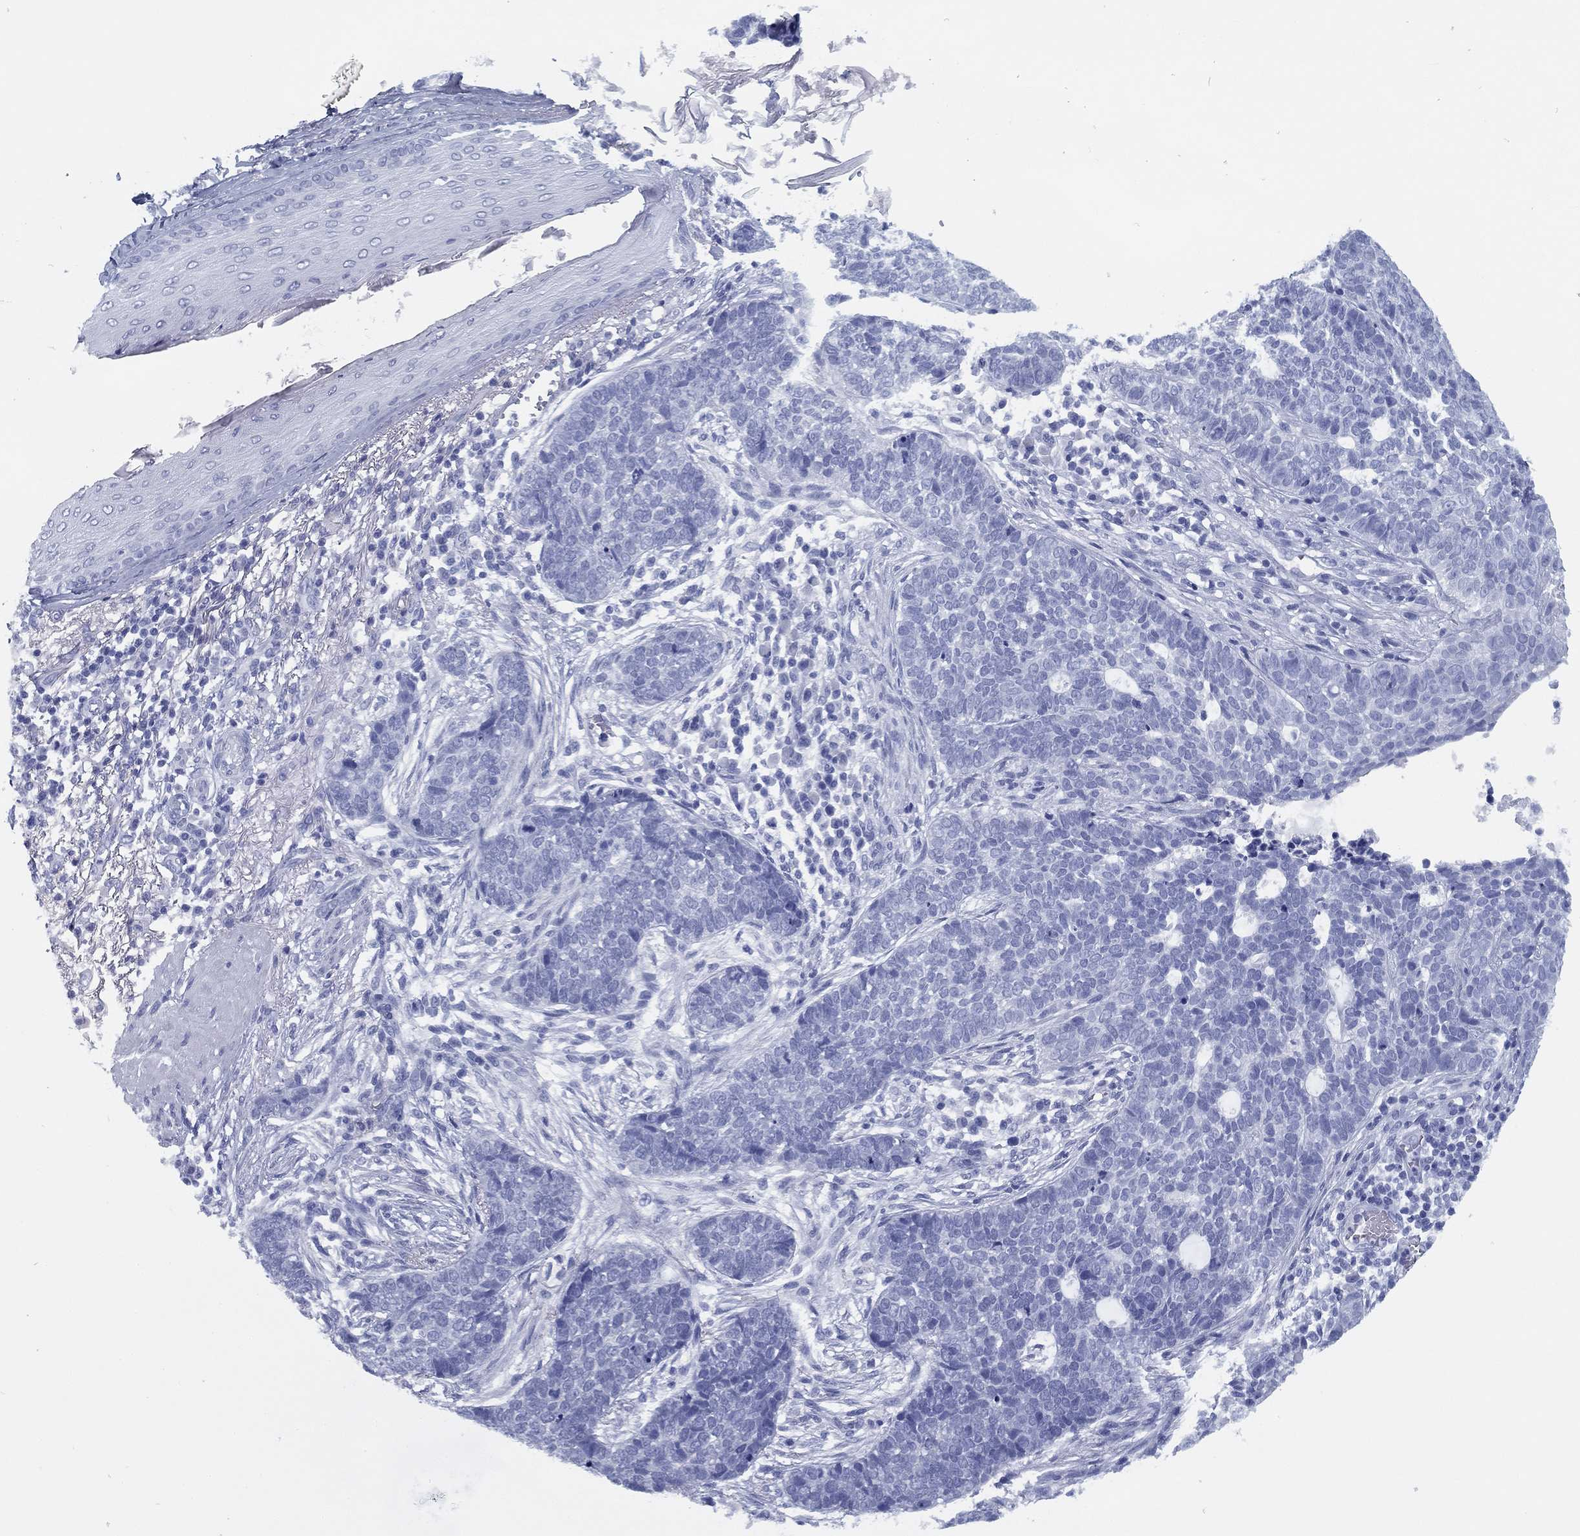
{"staining": {"intensity": "negative", "quantity": "none", "location": "none"}, "tissue": "skin cancer", "cell_type": "Tumor cells", "image_type": "cancer", "snomed": [{"axis": "morphology", "description": "Squamous cell carcinoma, NOS"}, {"axis": "topography", "description": "Skin"}], "caption": "Squamous cell carcinoma (skin) stained for a protein using IHC displays no positivity tumor cells.", "gene": "TMEM252", "patient": {"sex": "male", "age": 88}}